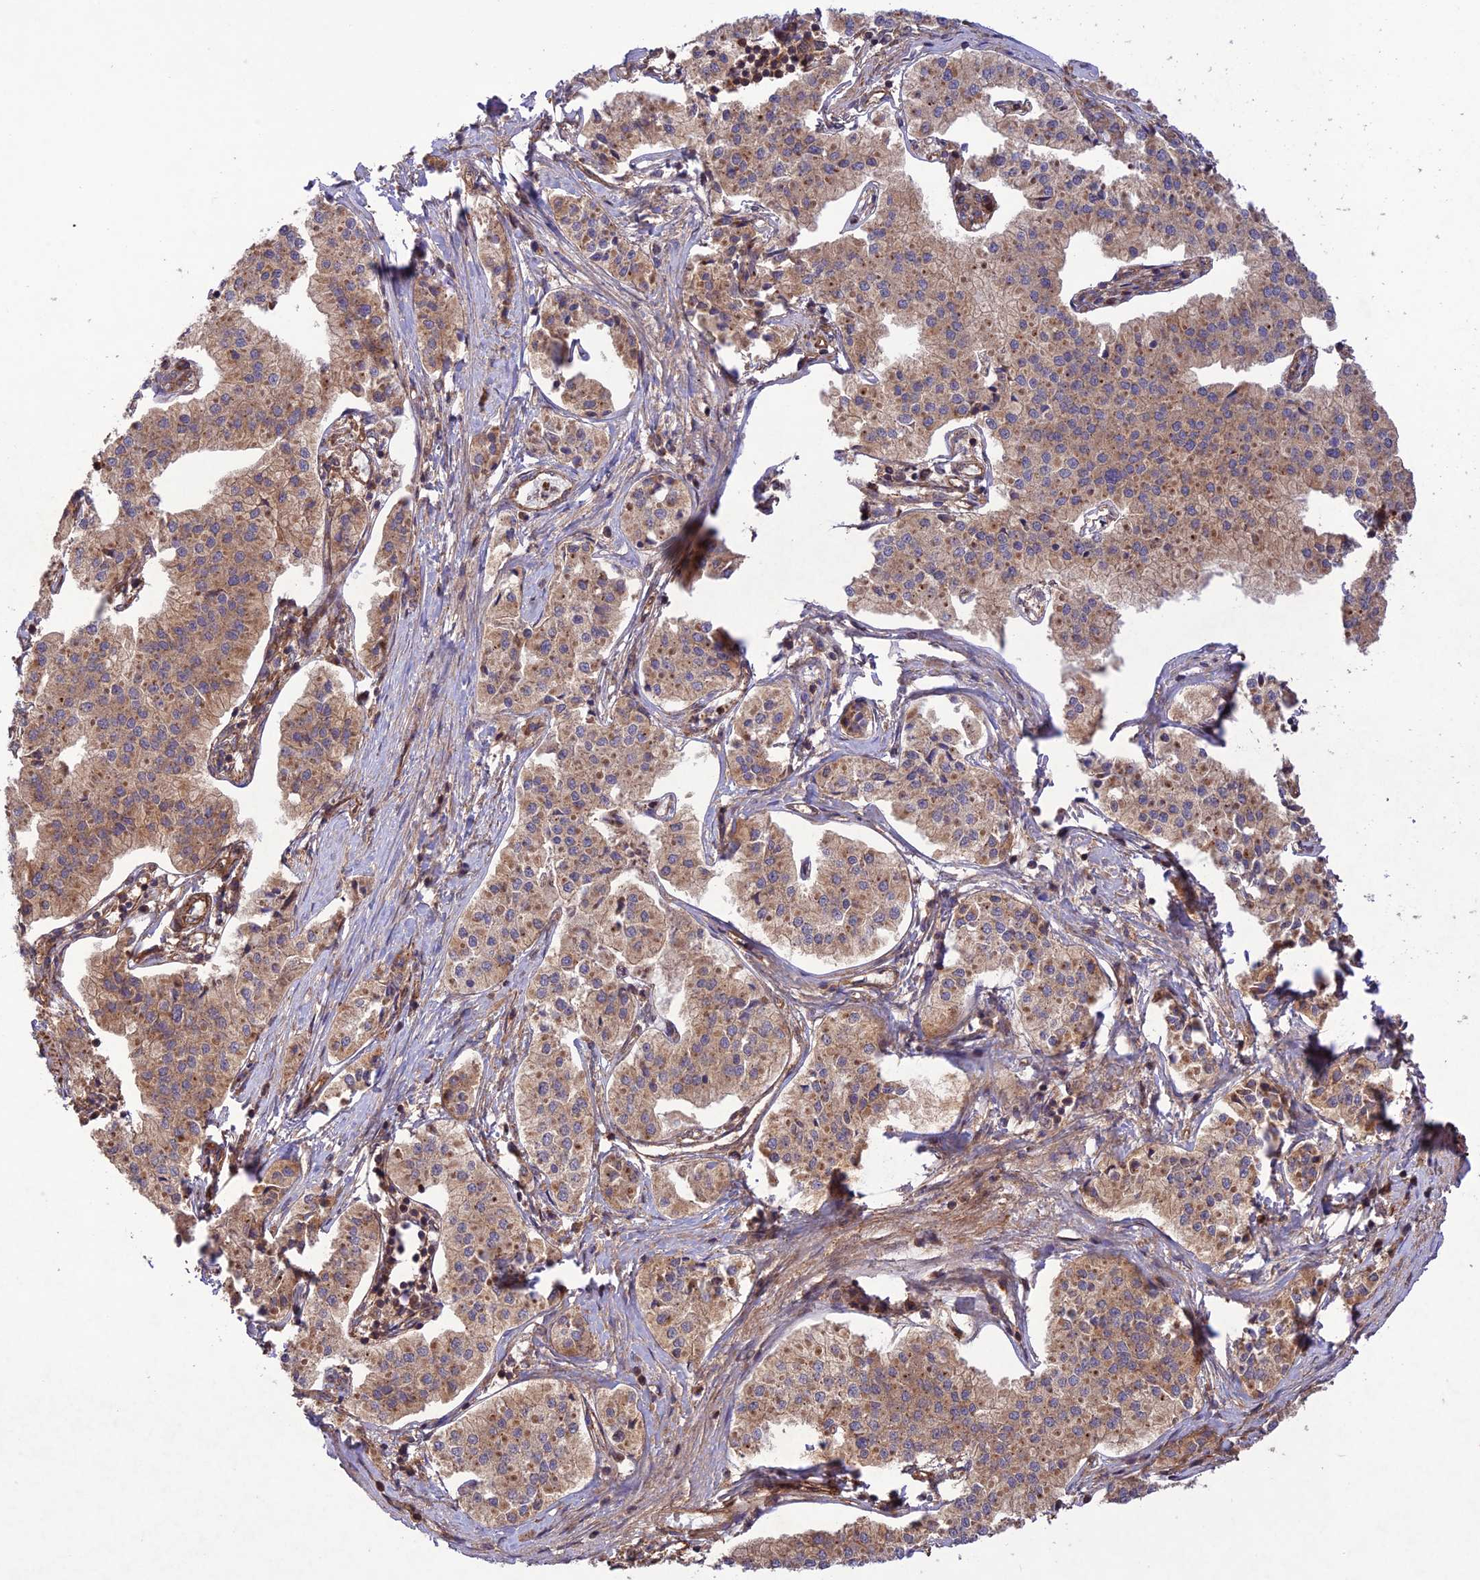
{"staining": {"intensity": "moderate", "quantity": ">75%", "location": "cytoplasmic/membranous"}, "tissue": "pancreatic cancer", "cell_type": "Tumor cells", "image_type": "cancer", "snomed": [{"axis": "morphology", "description": "Adenocarcinoma, NOS"}, {"axis": "topography", "description": "Pancreas"}], "caption": "Pancreatic cancer stained for a protein displays moderate cytoplasmic/membranous positivity in tumor cells.", "gene": "FCHSD1", "patient": {"sex": "female", "age": 50}}